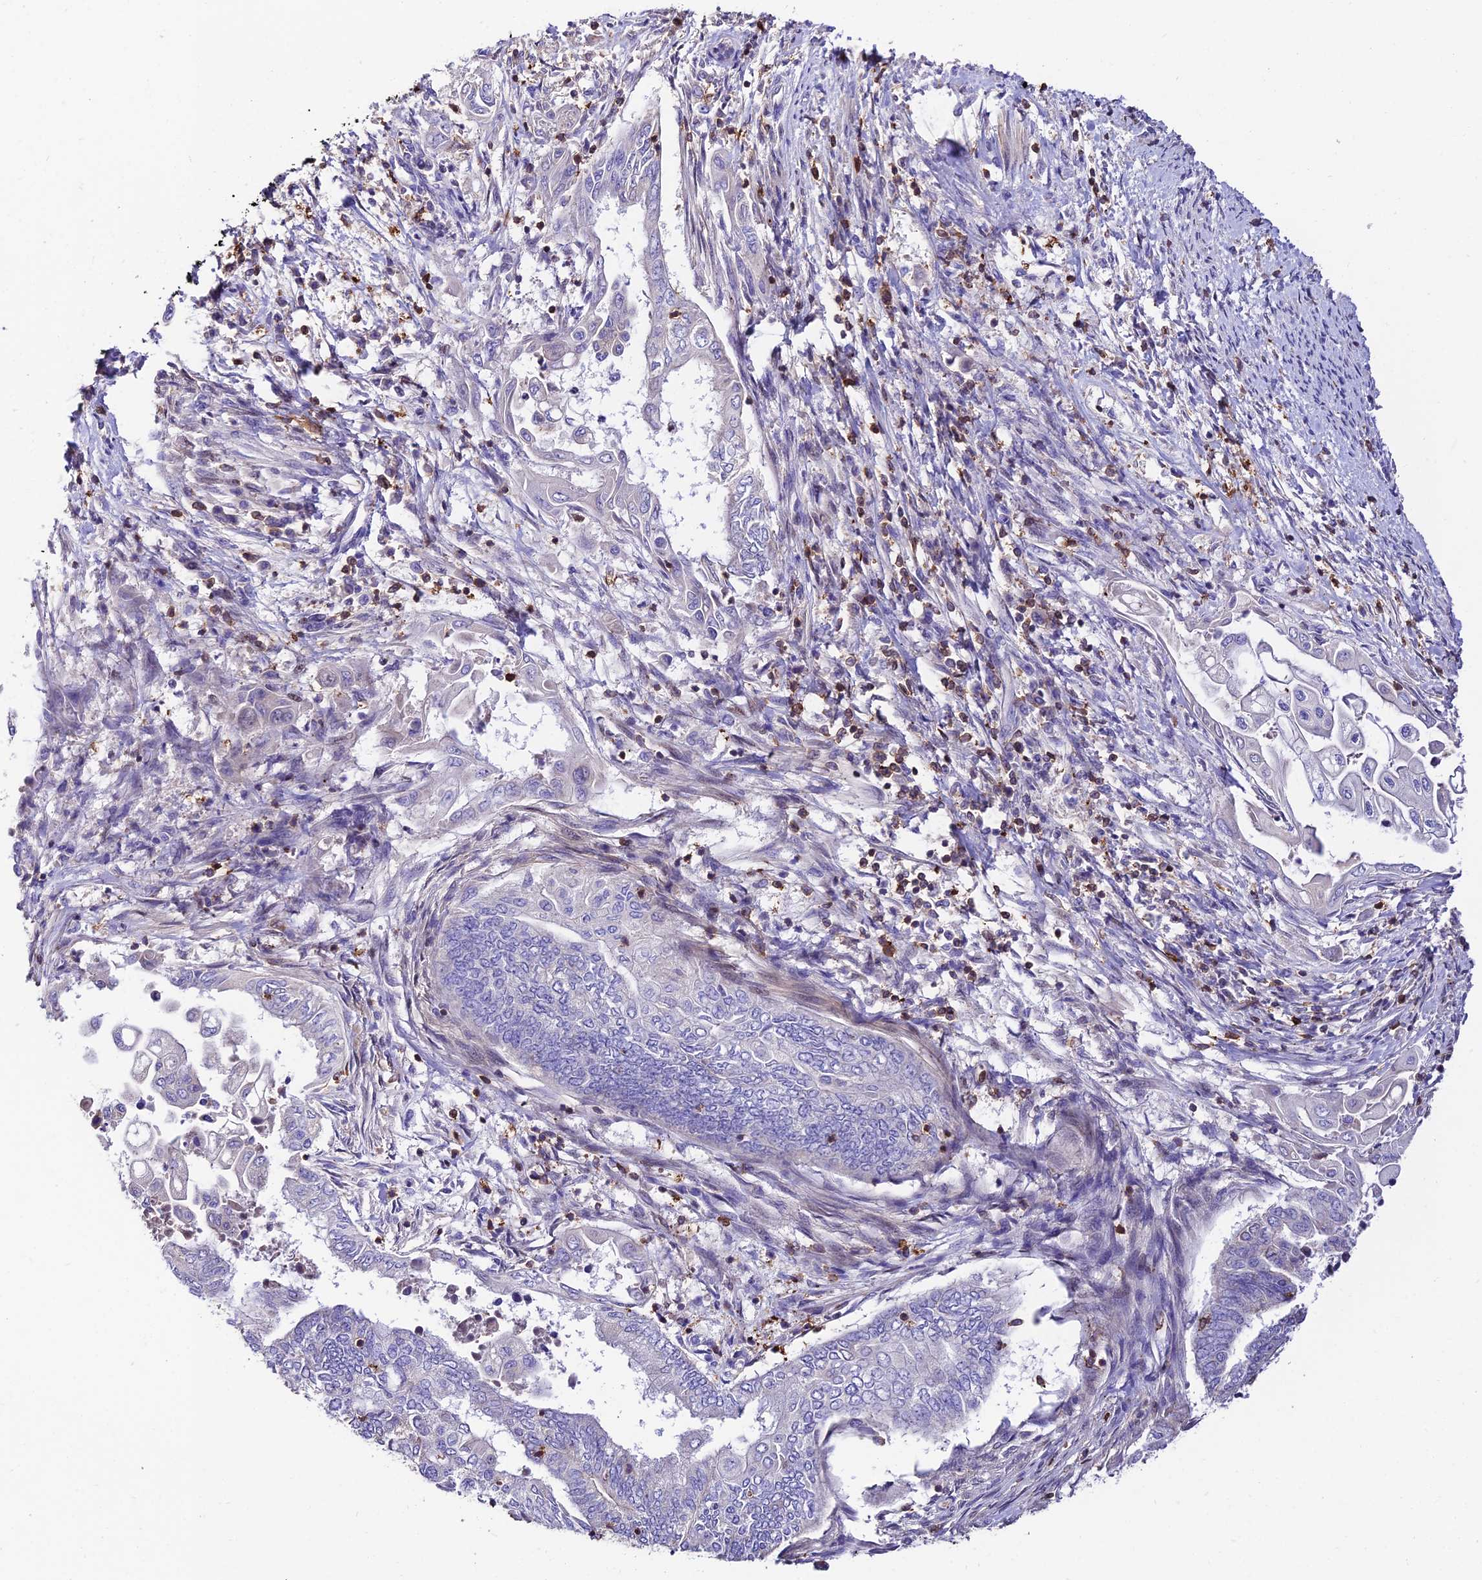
{"staining": {"intensity": "negative", "quantity": "none", "location": "none"}, "tissue": "endometrial cancer", "cell_type": "Tumor cells", "image_type": "cancer", "snomed": [{"axis": "morphology", "description": "Adenocarcinoma, NOS"}, {"axis": "topography", "description": "Uterus"}, {"axis": "topography", "description": "Endometrium"}], "caption": "This is an immunohistochemistry photomicrograph of human endometrial cancer (adenocarcinoma). There is no expression in tumor cells.", "gene": "PTPRCAP", "patient": {"sex": "female", "age": 70}}